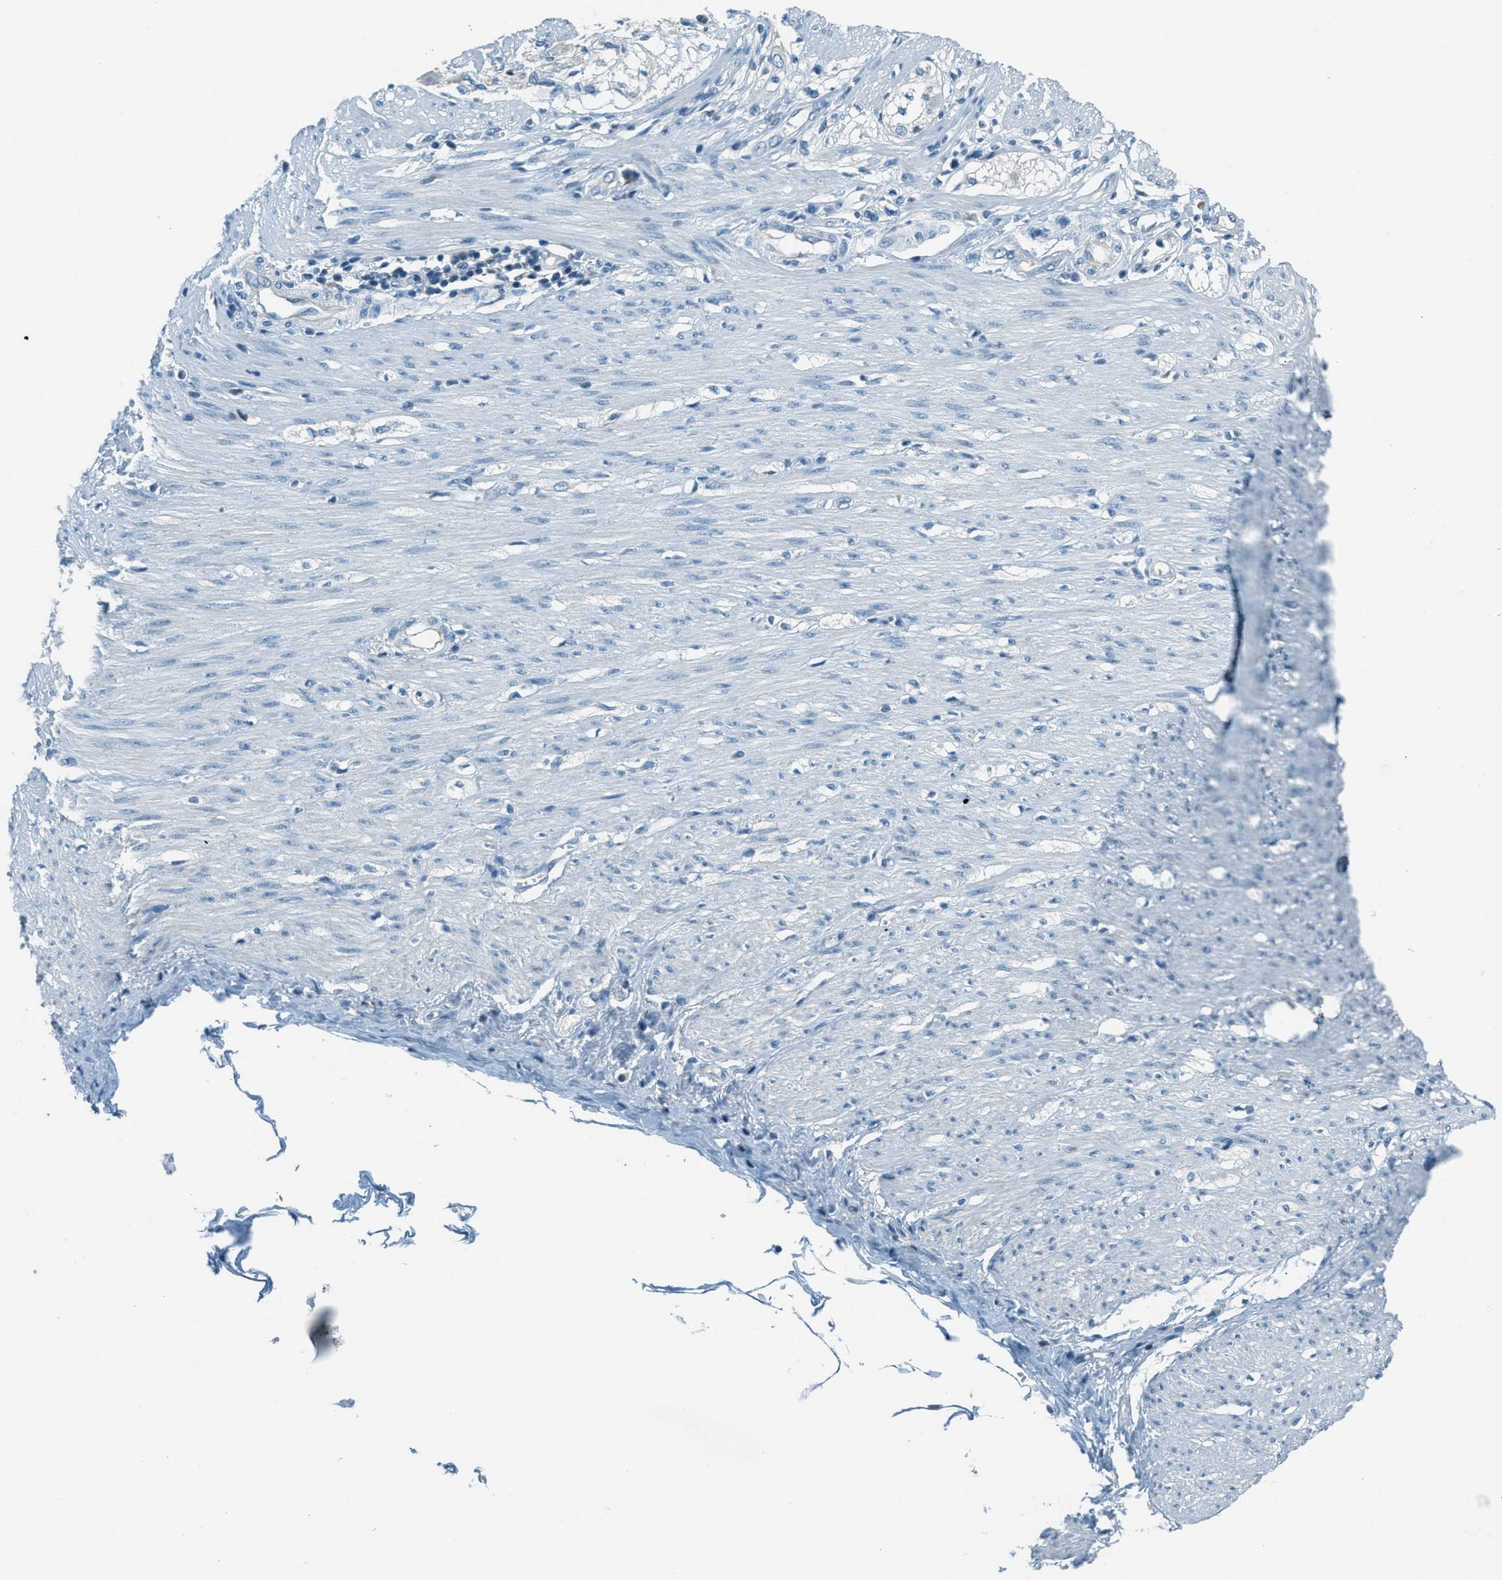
{"staining": {"intensity": "negative", "quantity": "none", "location": "none"}, "tissue": "adipose tissue", "cell_type": "Adipocytes", "image_type": "normal", "snomed": [{"axis": "morphology", "description": "Normal tissue, NOS"}, {"axis": "morphology", "description": "Adenocarcinoma, NOS"}, {"axis": "topography", "description": "Colon"}, {"axis": "topography", "description": "Peripheral nerve tissue"}], "caption": "A high-resolution histopathology image shows IHC staining of normal adipose tissue, which shows no significant positivity in adipocytes.", "gene": "MSLN", "patient": {"sex": "male", "age": 14}}